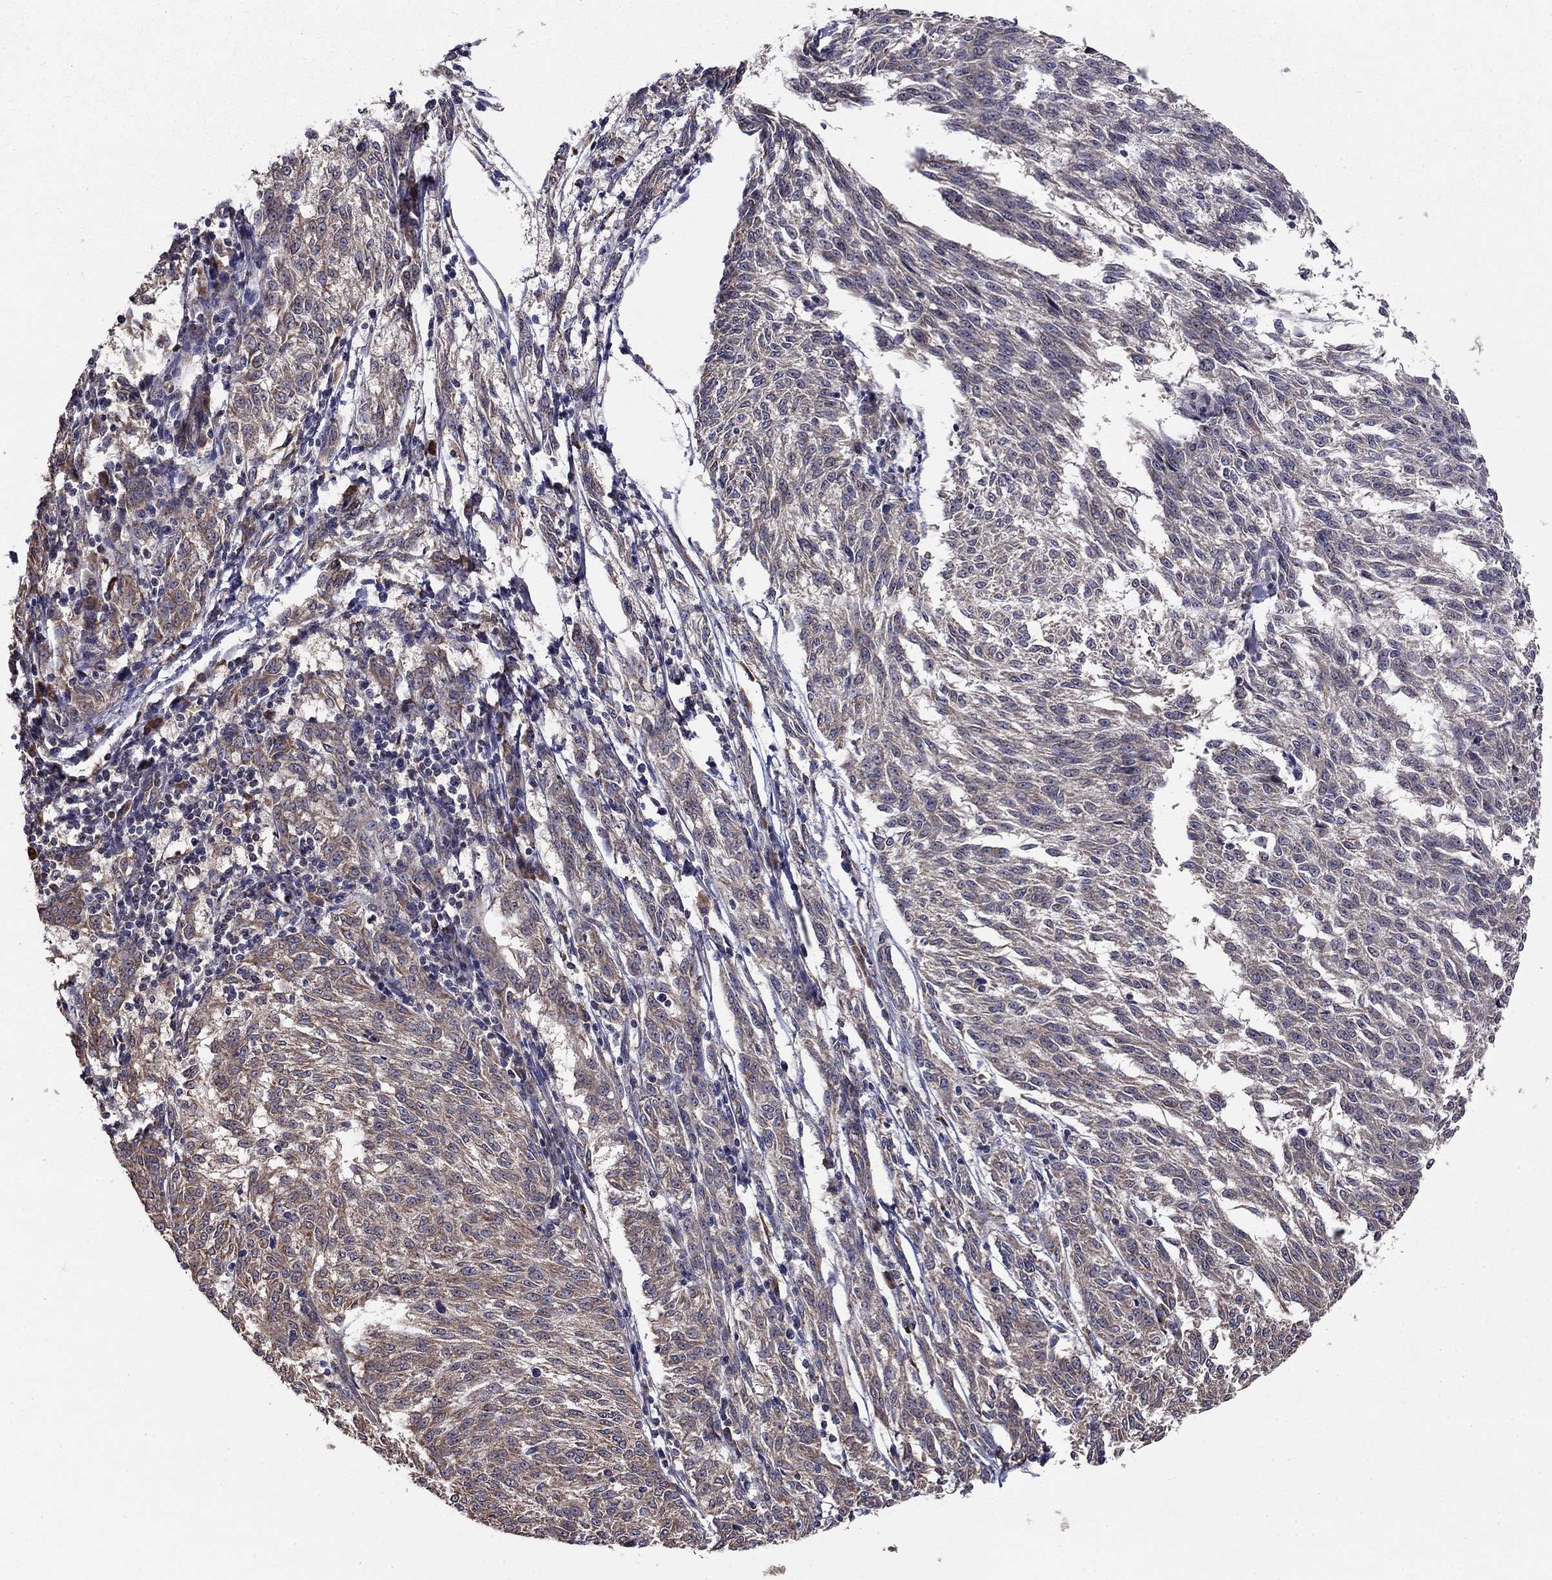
{"staining": {"intensity": "negative", "quantity": "none", "location": "none"}, "tissue": "melanoma", "cell_type": "Tumor cells", "image_type": "cancer", "snomed": [{"axis": "morphology", "description": "Malignant melanoma, NOS"}, {"axis": "topography", "description": "Skin"}], "caption": "Micrograph shows no protein expression in tumor cells of melanoma tissue. (IHC, brightfield microscopy, high magnification).", "gene": "NKIRAS1", "patient": {"sex": "female", "age": 72}}